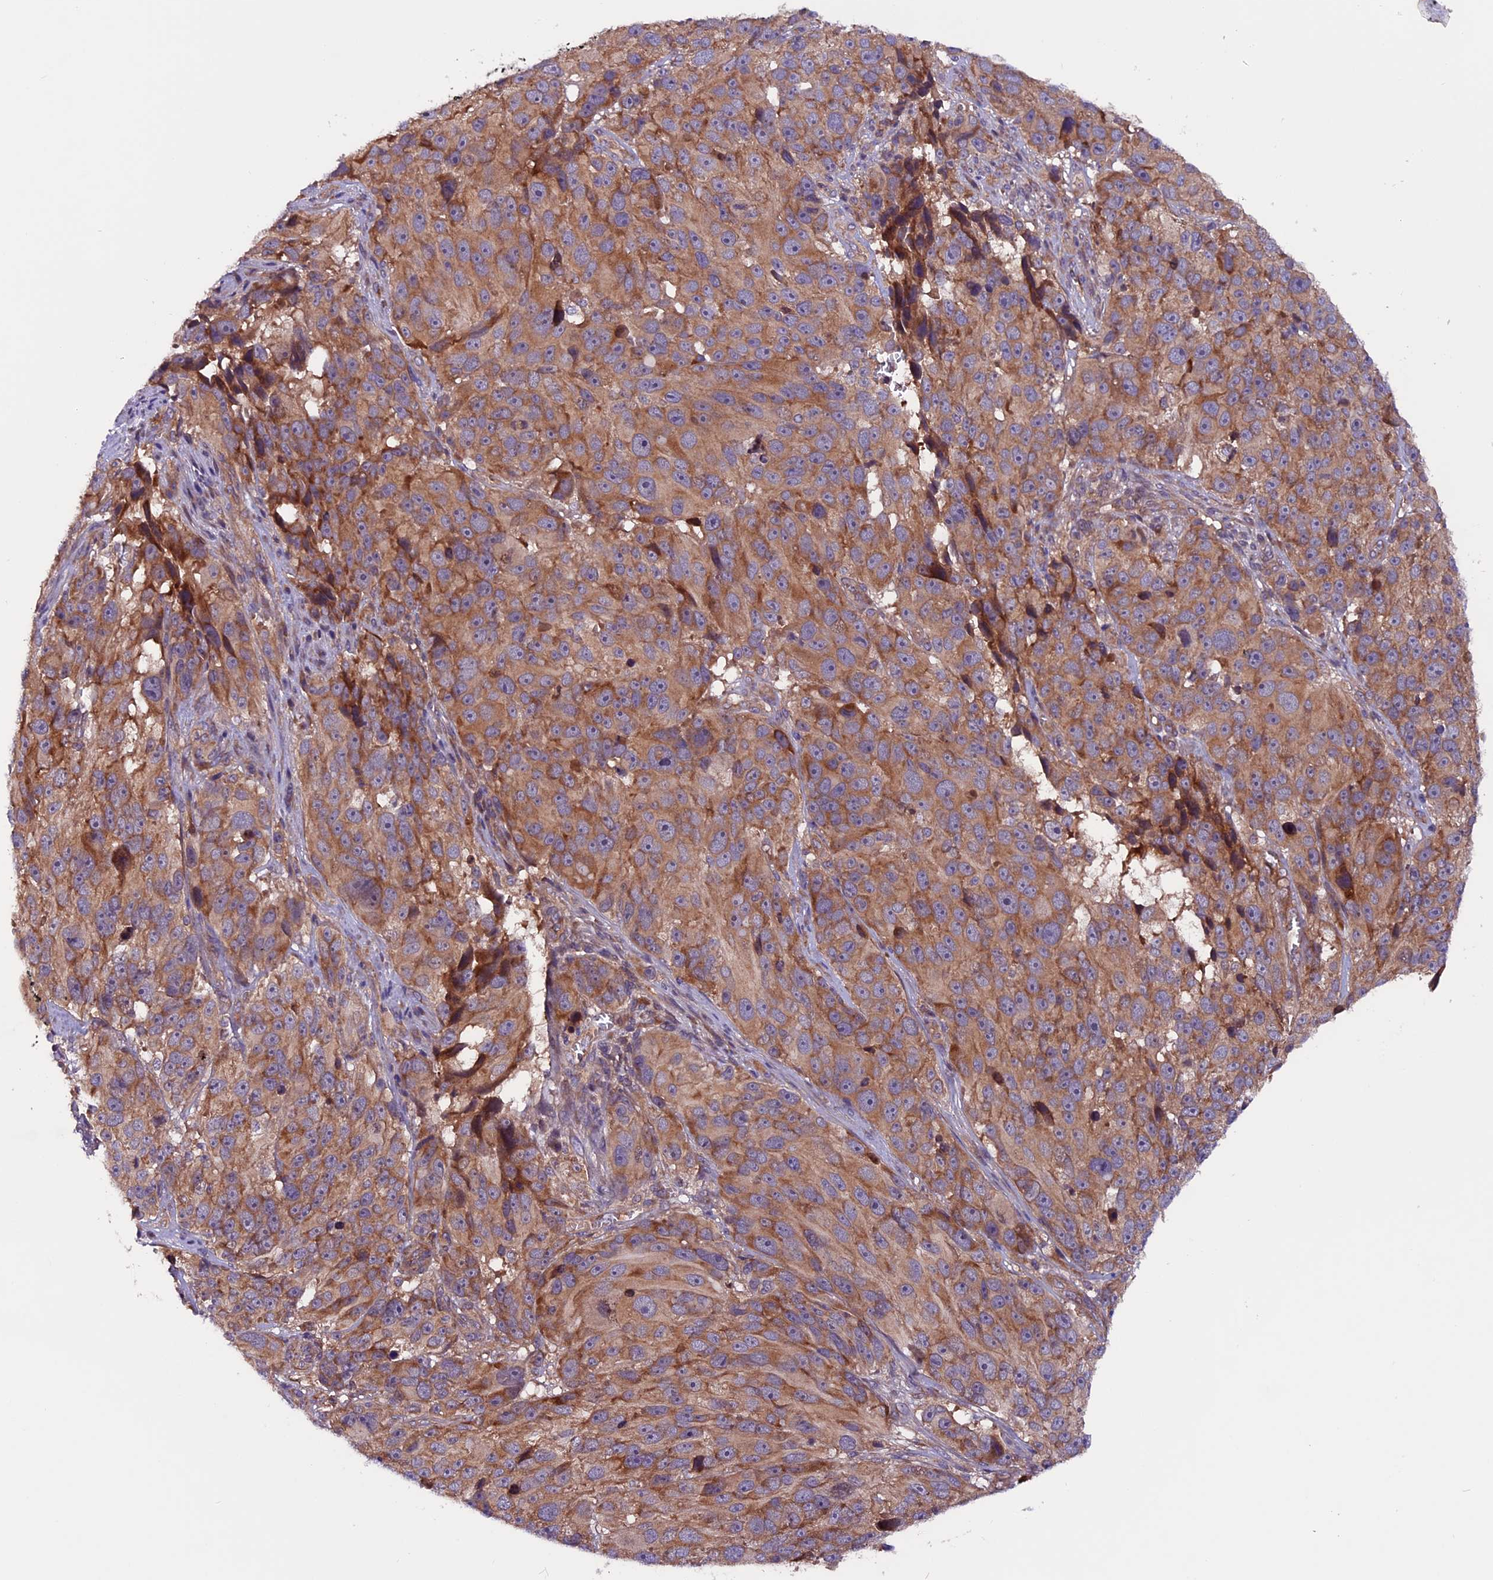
{"staining": {"intensity": "moderate", "quantity": ">75%", "location": "cytoplasmic/membranous"}, "tissue": "melanoma", "cell_type": "Tumor cells", "image_type": "cancer", "snomed": [{"axis": "morphology", "description": "Malignant melanoma, NOS"}, {"axis": "topography", "description": "Skin"}], "caption": "High-magnification brightfield microscopy of malignant melanoma stained with DAB (3,3'-diaminobenzidine) (brown) and counterstained with hematoxylin (blue). tumor cells exhibit moderate cytoplasmic/membranous positivity is identified in about>75% of cells. The staining was performed using DAB, with brown indicating positive protein expression. Nuclei are stained blue with hematoxylin.", "gene": "ZNF598", "patient": {"sex": "male", "age": 84}}